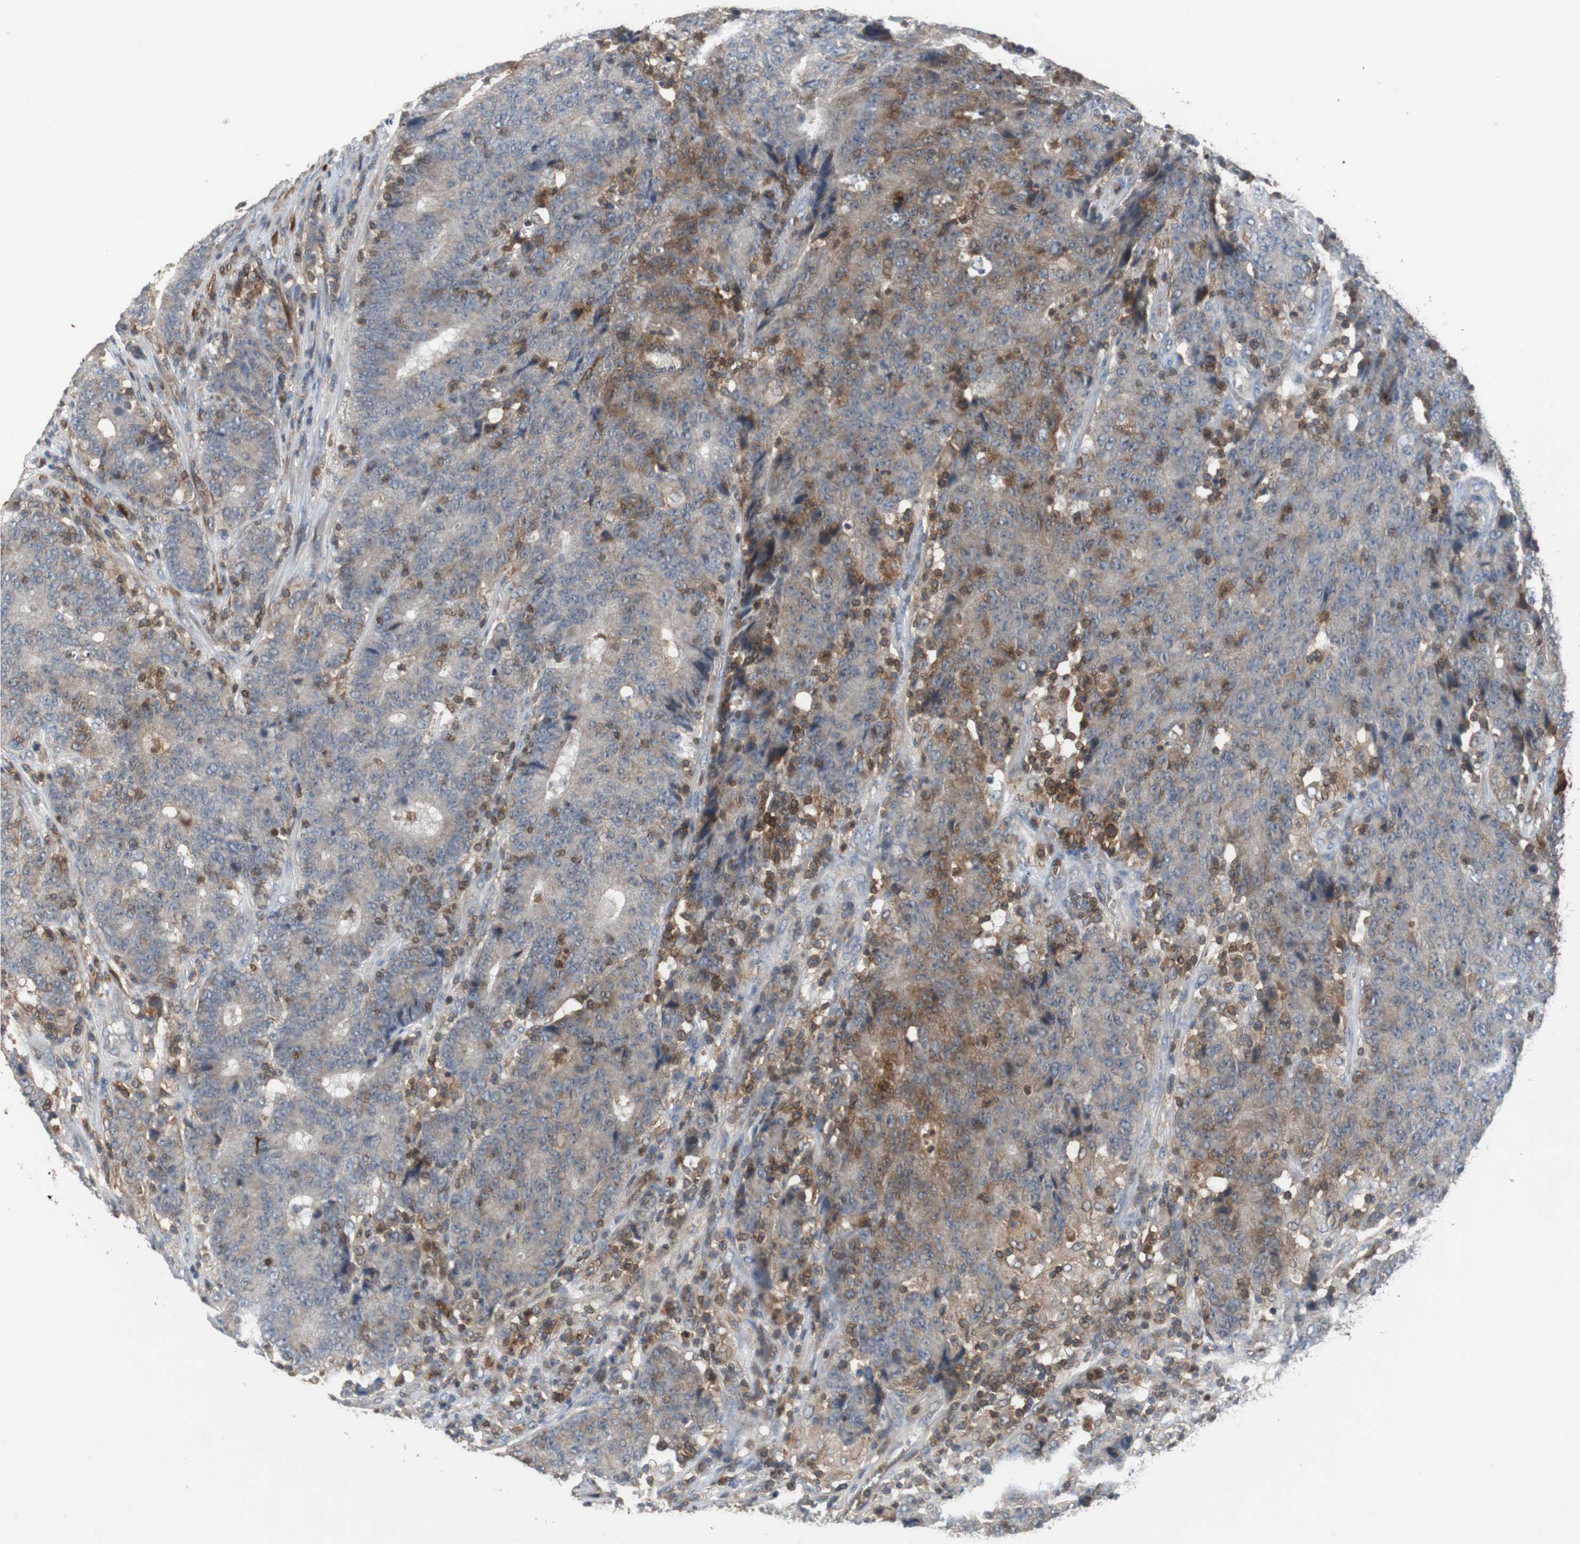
{"staining": {"intensity": "weak", "quantity": "<25%", "location": "cytoplasmic/membranous"}, "tissue": "colorectal cancer", "cell_type": "Tumor cells", "image_type": "cancer", "snomed": [{"axis": "morphology", "description": "Normal tissue, NOS"}, {"axis": "morphology", "description": "Adenocarcinoma, NOS"}, {"axis": "topography", "description": "Colon"}], "caption": "Human adenocarcinoma (colorectal) stained for a protein using immunohistochemistry (IHC) displays no positivity in tumor cells.", "gene": "CALB2", "patient": {"sex": "female", "age": 75}}